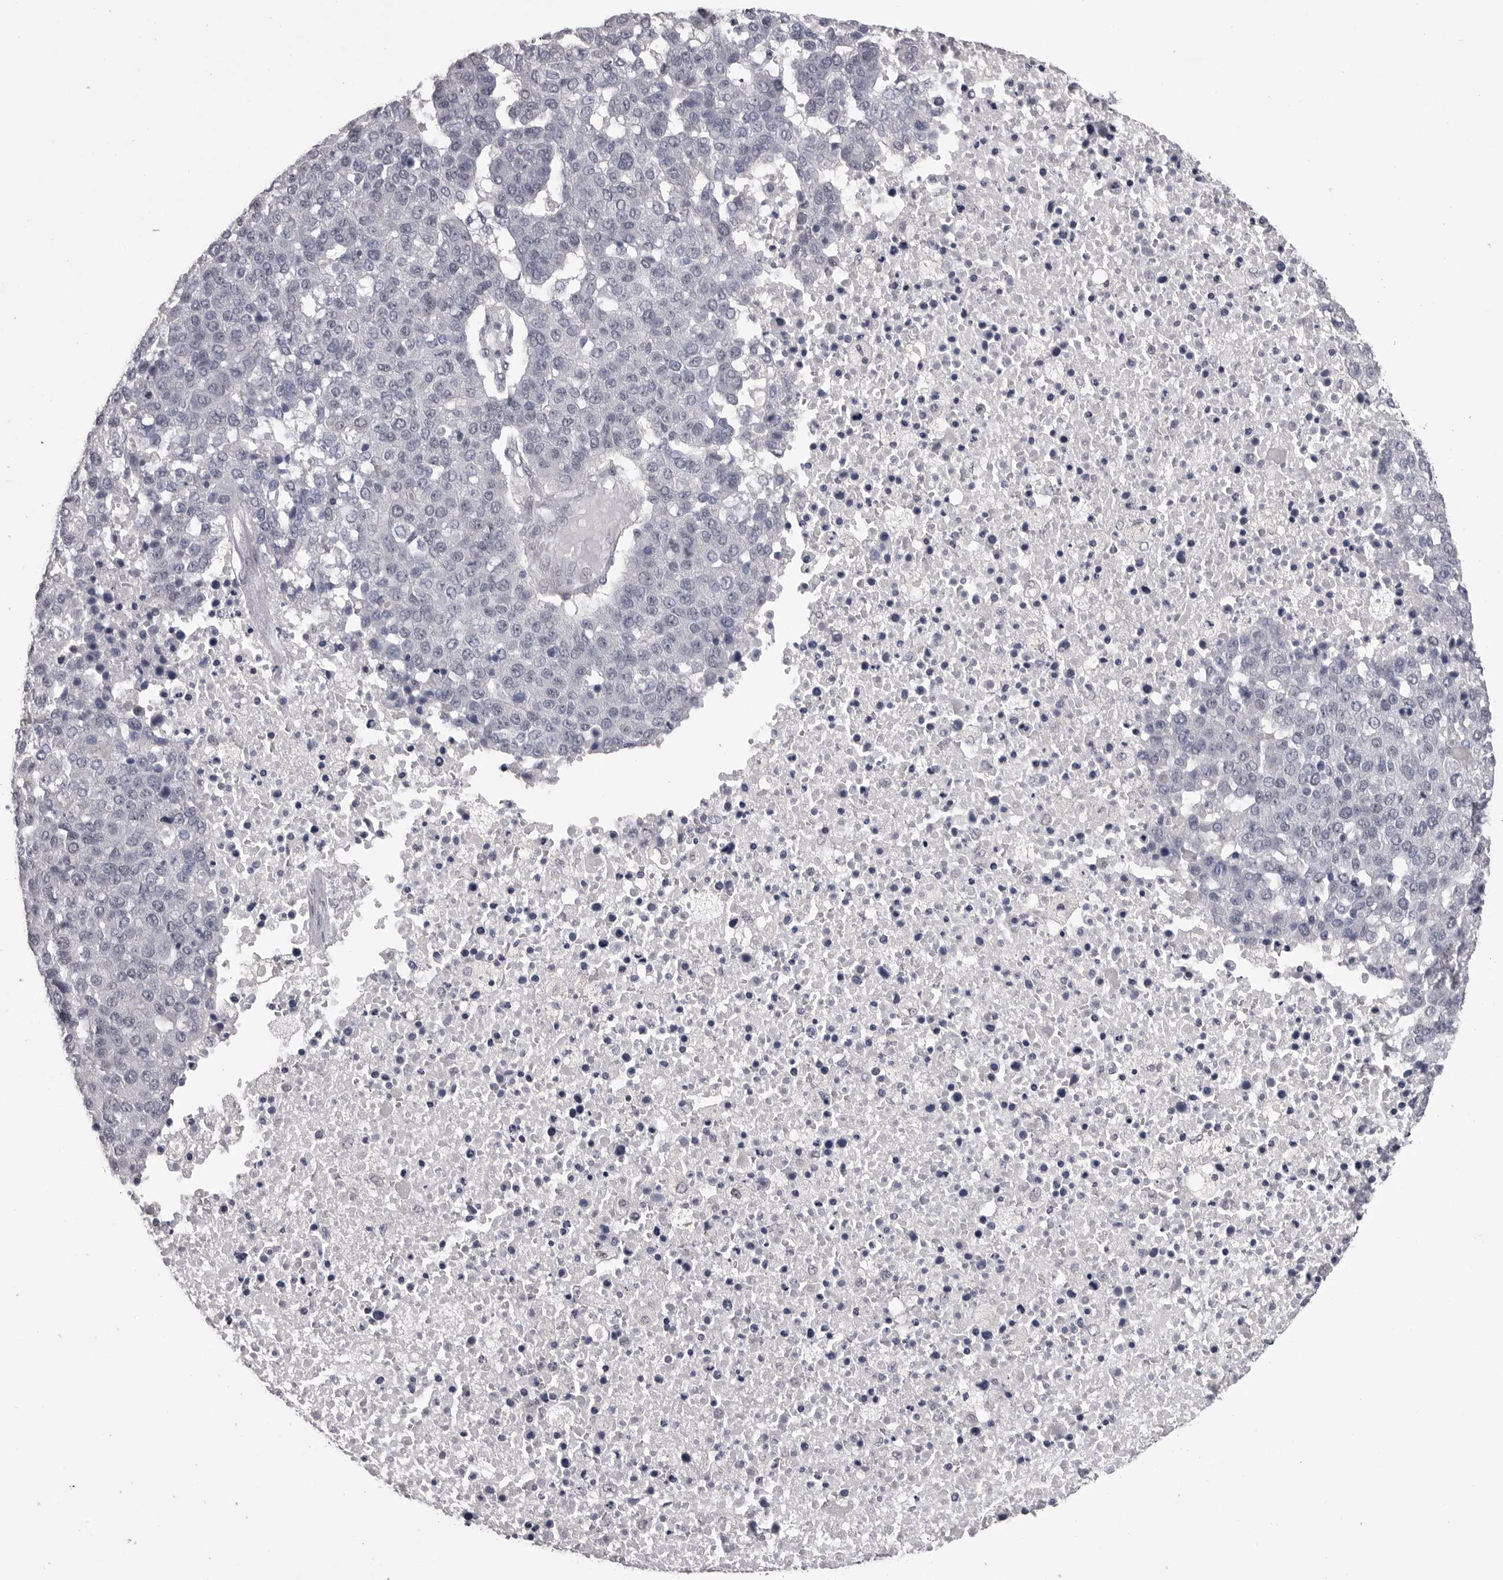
{"staining": {"intensity": "negative", "quantity": "none", "location": "none"}, "tissue": "pancreatic cancer", "cell_type": "Tumor cells", "image_type": "cancer", "snomed": [{"axis": "morphology", "description": "Adenocarcinoma, NOS"}, {"axis": "topography", "description": "Pancreas"}], "caption": "The image reveals no significant staining in tumor cells of pancreatic cancer (adenocarcinoma).", "gene": "DLG2", "patient": {"sex": "female", "age": 61}}